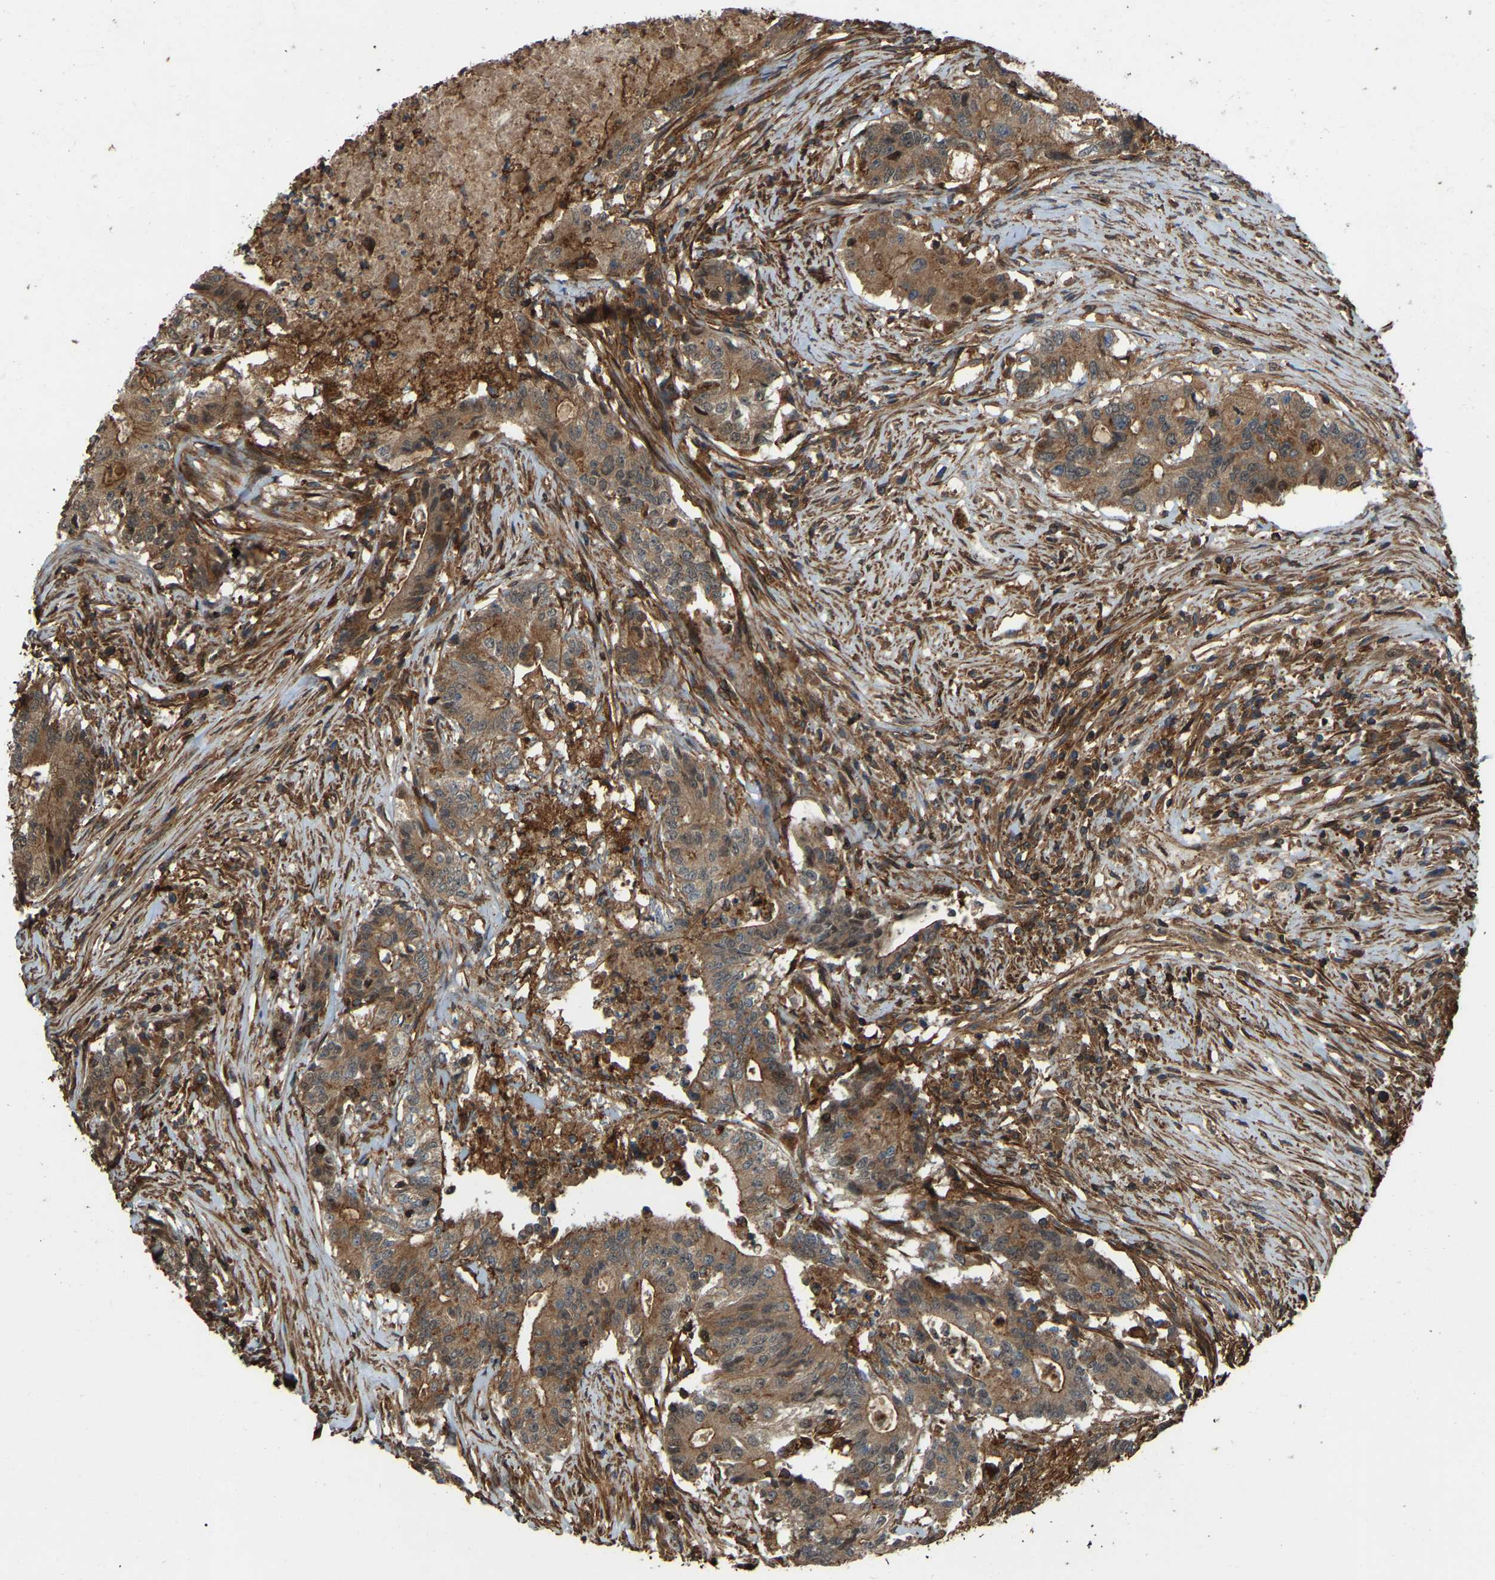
{"staining": {"intensity": "moderate", "quantity": ">75%", "location": "cytoplasmic/membranous"}, "tissue": "colorectal cancer", "cell_type": "Tumor cells", "image_type": "cancer", "snomed": [{"axis": "morphology", "description": "Adenocarcinoma, NOS"}, {"axis": "topography", "description": "Colon"}], "caption": "High-power microscopy captured an IHC histopathology image of colorectal cancer (adenocarcinoma), revealing moderate cytoplasmic/membranous expression in approximately >75% of tumor cells.", "gene": "SAMD9L", "patient": {"sex": "female", "age": 77}}